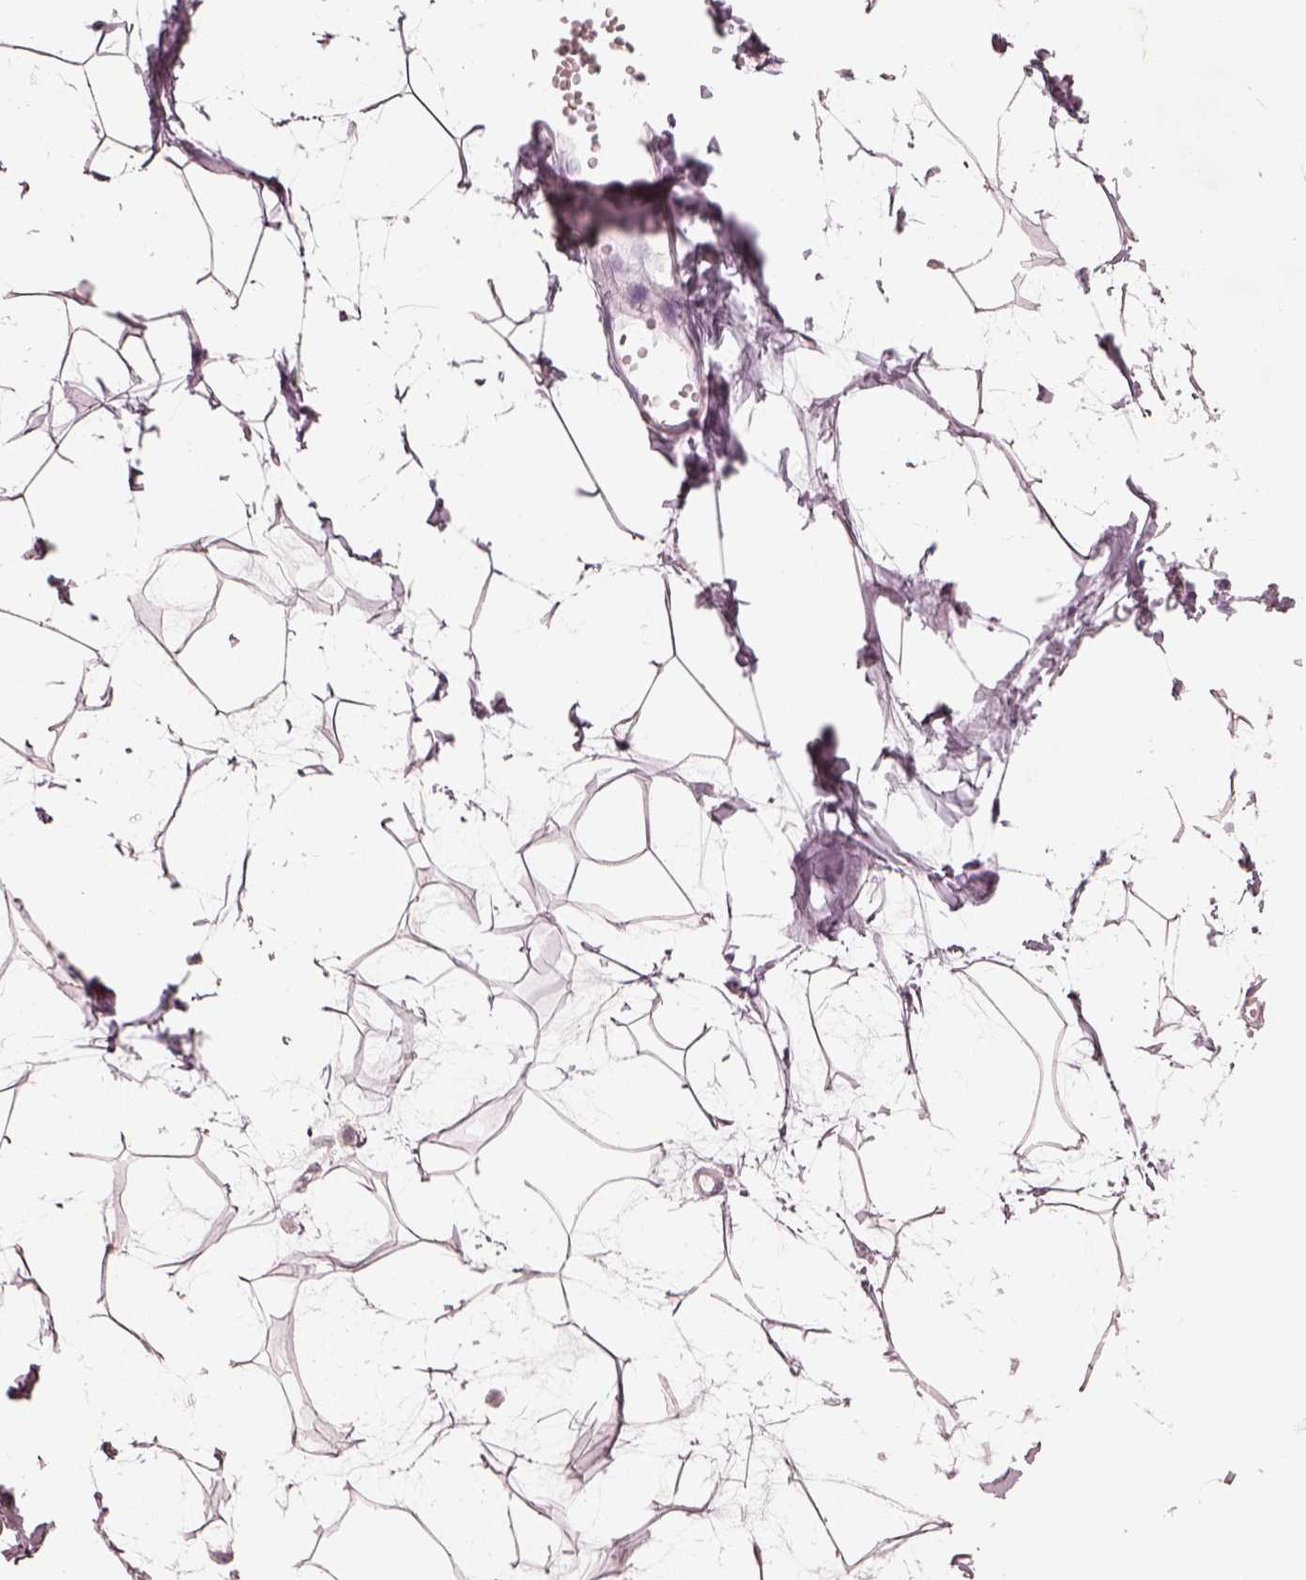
{"staining": {"intensity": "negative", "quantity": "none", "location": "none"}, "tissue": "breast", "cell_type": "Adipocytes", "image_type": "normal", "snomed": [{"axis": "morphology", "description": "Normal tissue, NOS"}, {"axis": "topography", "description": "Breast"}], "caption": "Photomicrograph shows no significant protein staining in adipocytes of benign breast.", "gene": "EGR4", "patient": {"sex": "female", "age": 45}}